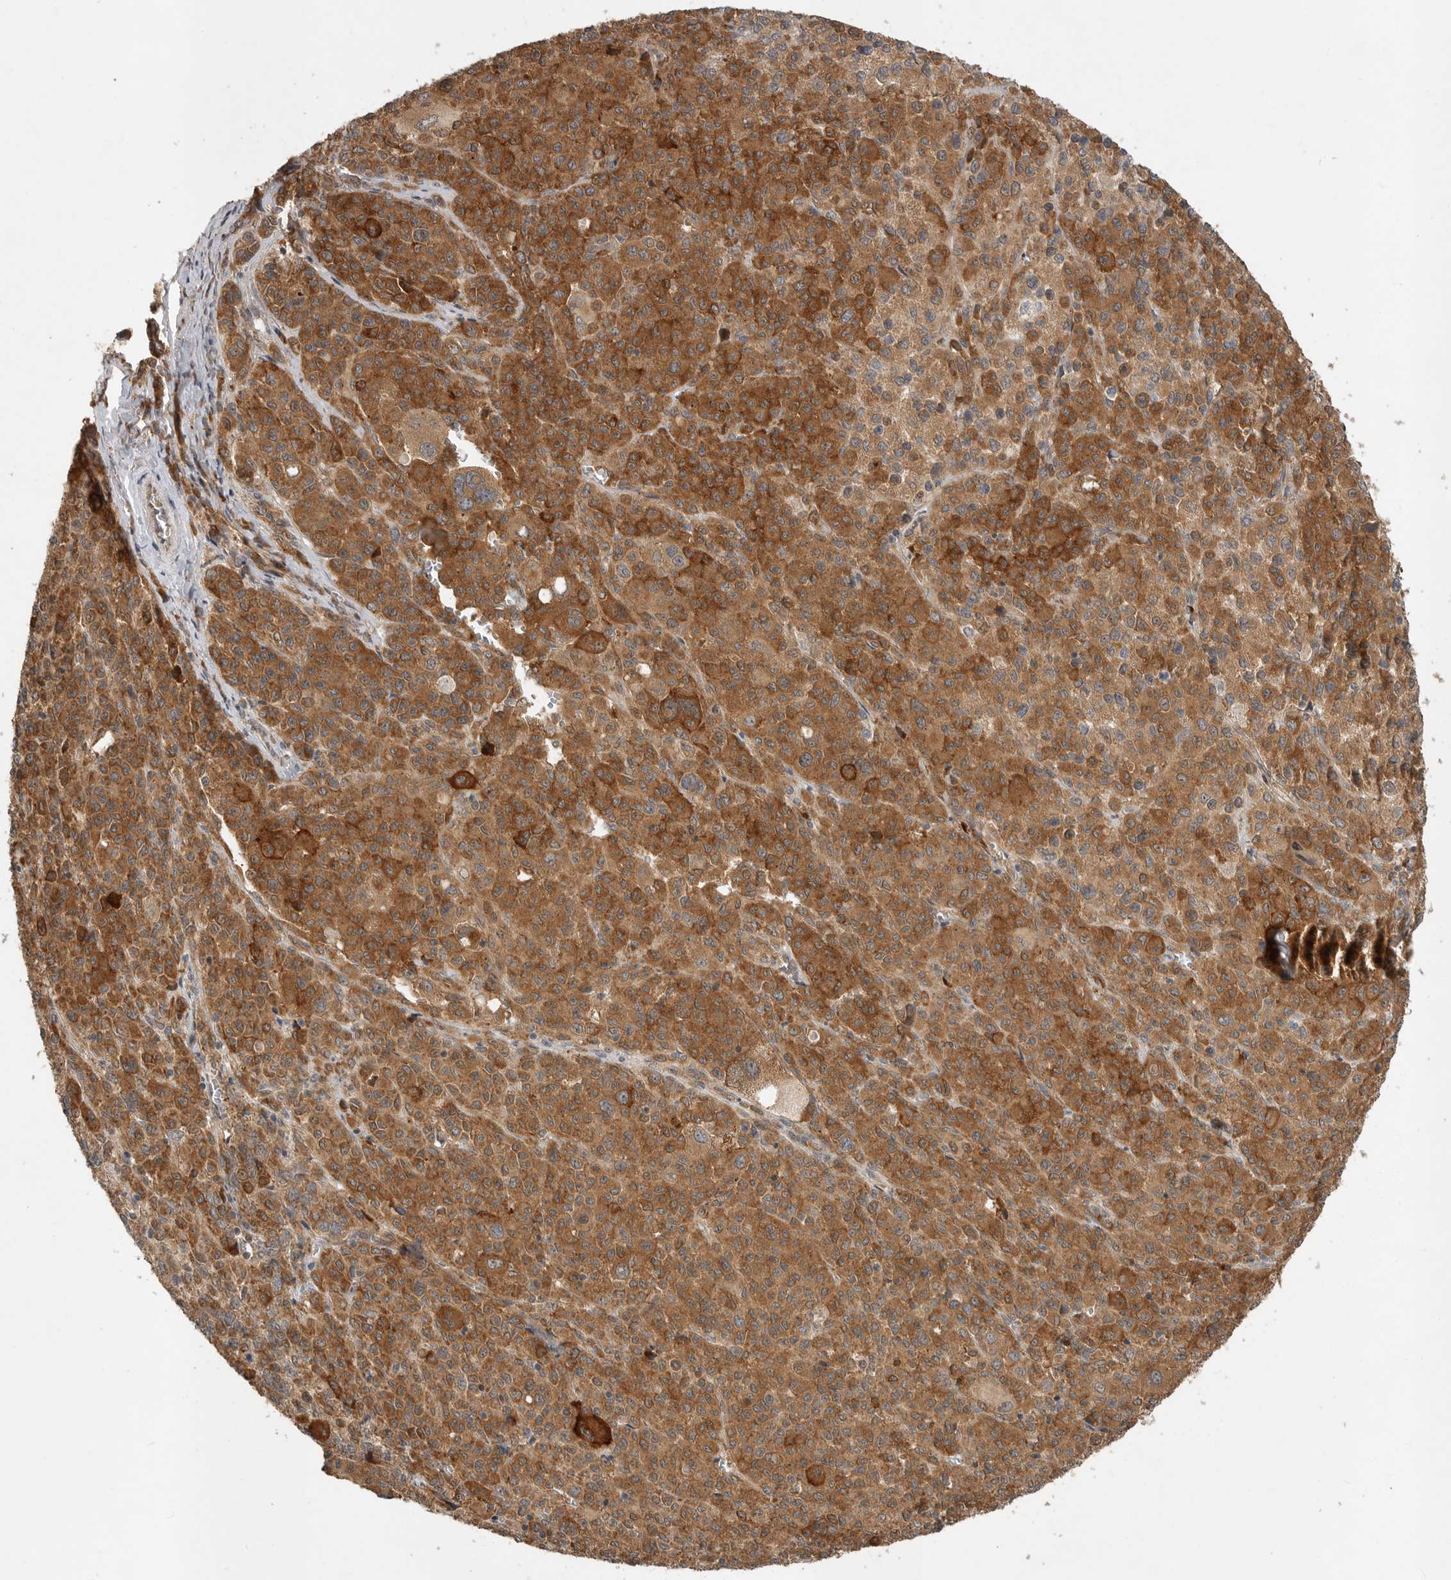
{"staining": {"intensity": "moderate", "quantity": ">75%", "location": "cytoplasmic/membranous"}, "tissue": "melanoma", "cell_type": "Tumor cells", "image_type": "cancer", "snomed": [{"axis": "morphology", "description": "Malignant melanoma, Metastatic site"}, {"axis": "topography", "description": "Skin"}], "caption": "Immunohistochemical staining of malignant melanoma (metastatic site) reveals moderate cytoplasmic/membranous protein expression in approximately >75% of tumor cells. Using DAB (brown) and hematoxylin (blue) stains, captured at high magnification using brightfield microscopy.", "gene": "OSBPL9", "patient": {"sex": "female", "age": 74}}